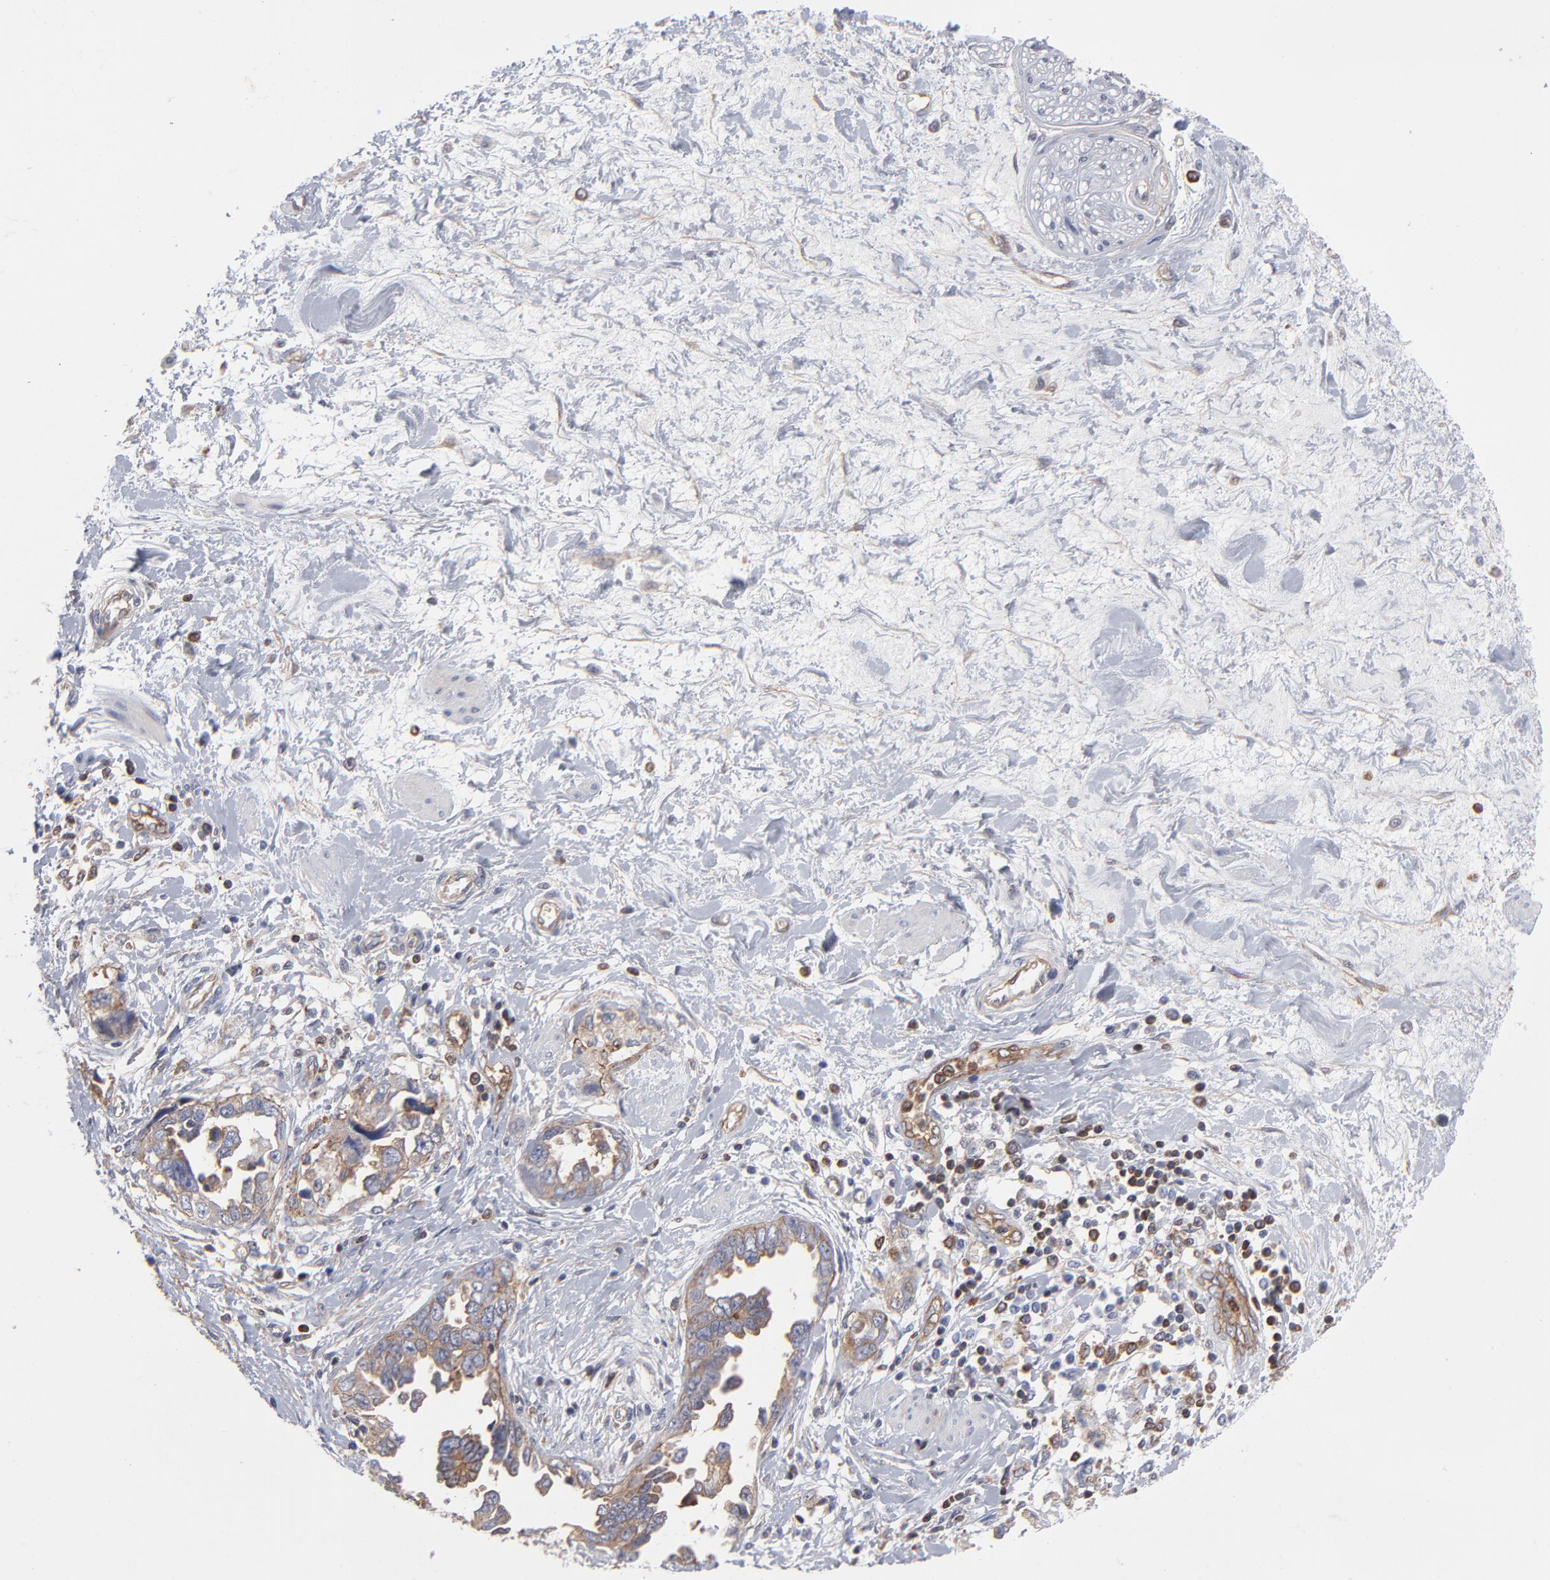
{"staining": {"intensity": "moderate", "quantity": ">75%", "location": "cytoplasmic/membranous"}, "tissue": "ovarian cancer", "cell_type": "Tumor cells", "image_type": "cancer", "snomed": [{"axis": "morphology", "description": "Cystadenocarcinoma, serous, NOS"}, {"axis": "topography", "description": "Ovary"}], "caption": "Serous cystadenocarcinoma (ovarian) tissue exhibits moderate cytoplasmic/membranous staining in approximately >75% of tumor cells, visualized by immunohistochemistry. The staining is performed using DAB brown chromogen to label protein expression. The nuclei are counter-stained blue using hematoxylin.", "gene": "PXN", "patient": {"sex": "female", "age": 63}}